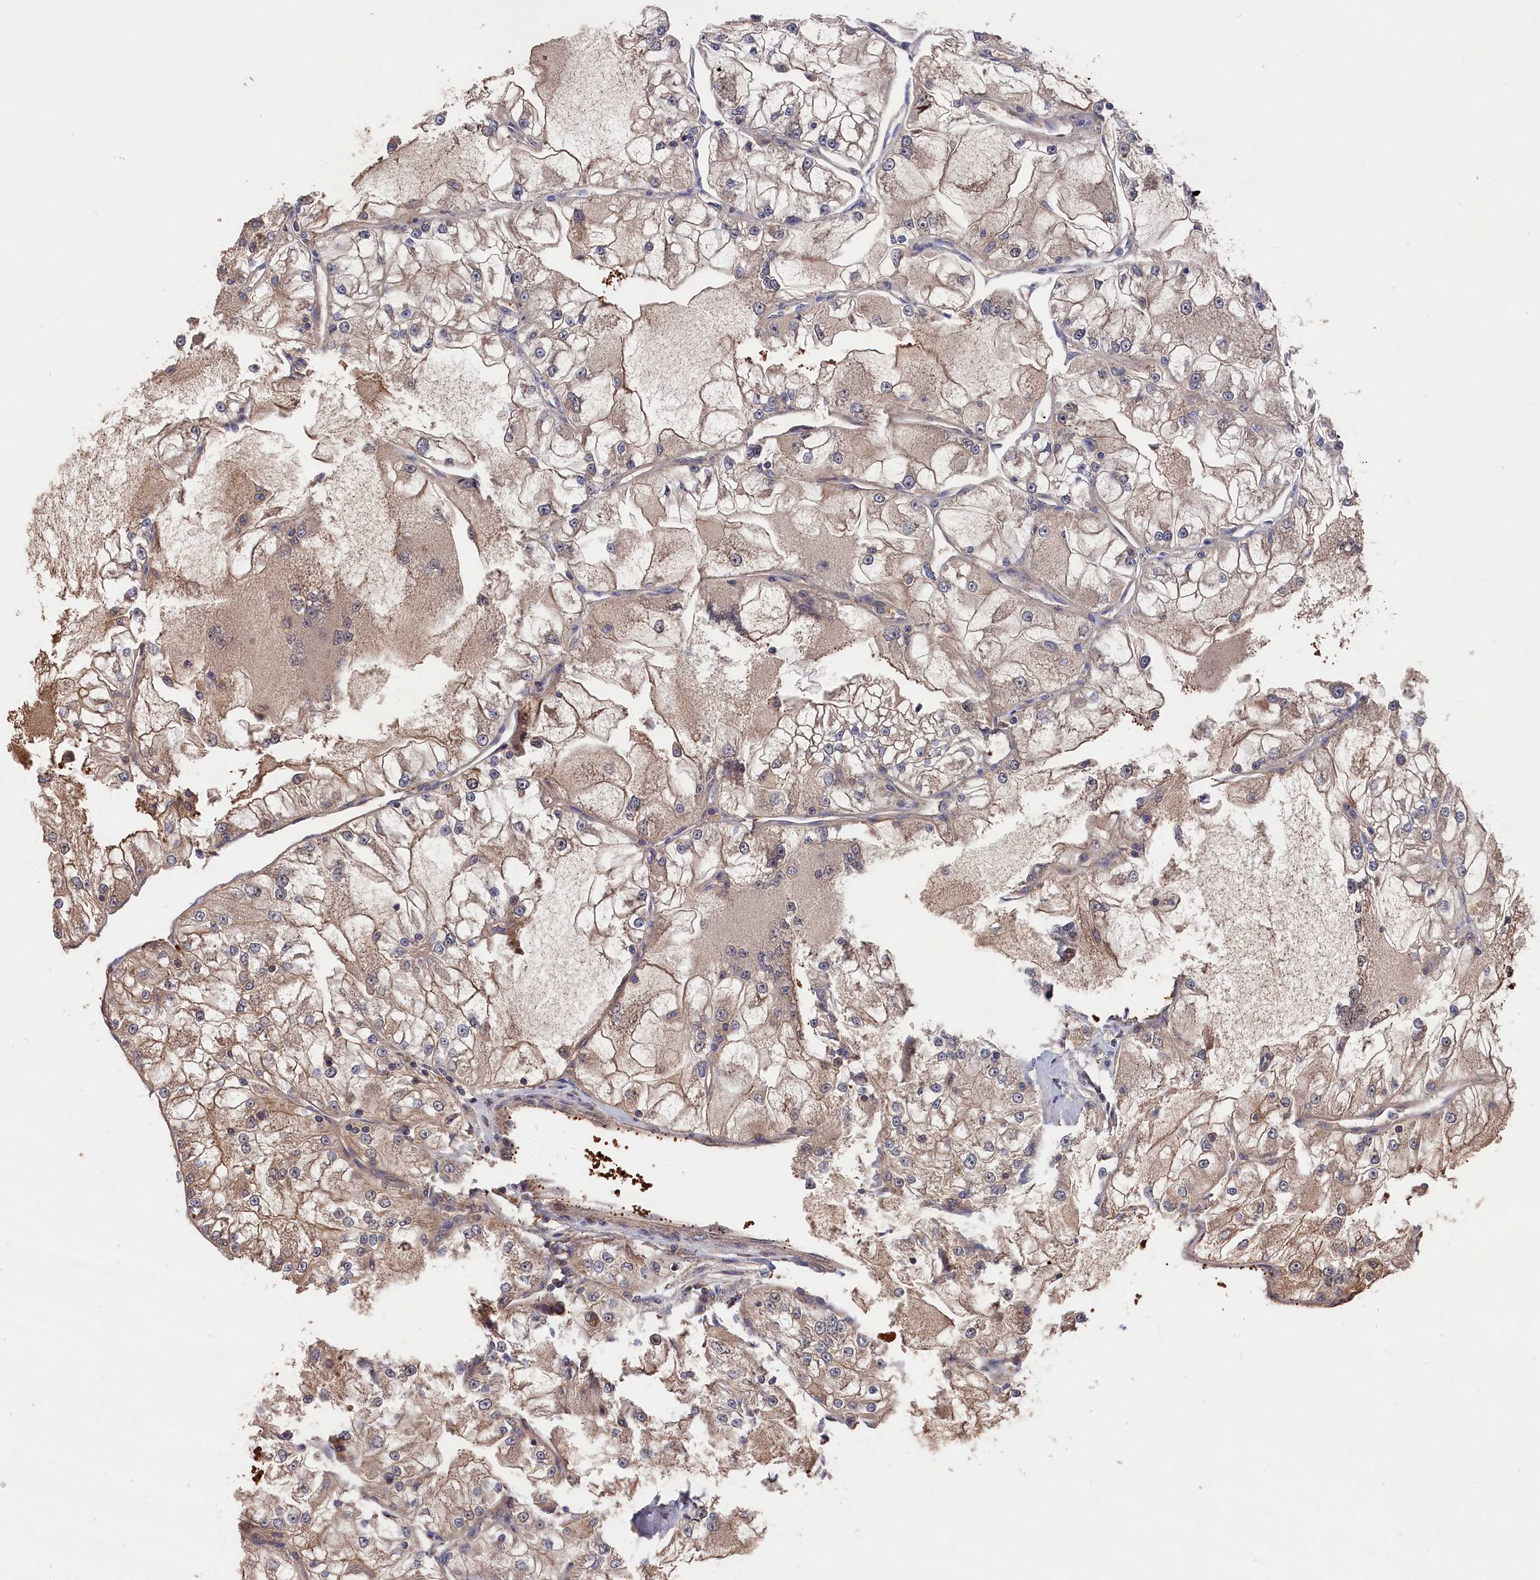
{"staining": {"intensity": "weak", "quantity": "25%-75%", "location": "cytoplasmic/membranous"}, "tissue": "renal cancer", "cell_type": "Tumor cells", "image_type": "cancer", "snomed": [{"axis": "morphology", "description": "Adenocarcinoma, NOS"}, {"axis": "topography", "description": "Kidney"}], "caption": "An IHC micrograph of neoplastic tissue is shown. Protein staining in brown highlights weak cytoplasmic/membranous positivity in renal cancer within tumor cells.", "gene": "RMI2", "patient": {"sex": "female", "age": 72}}